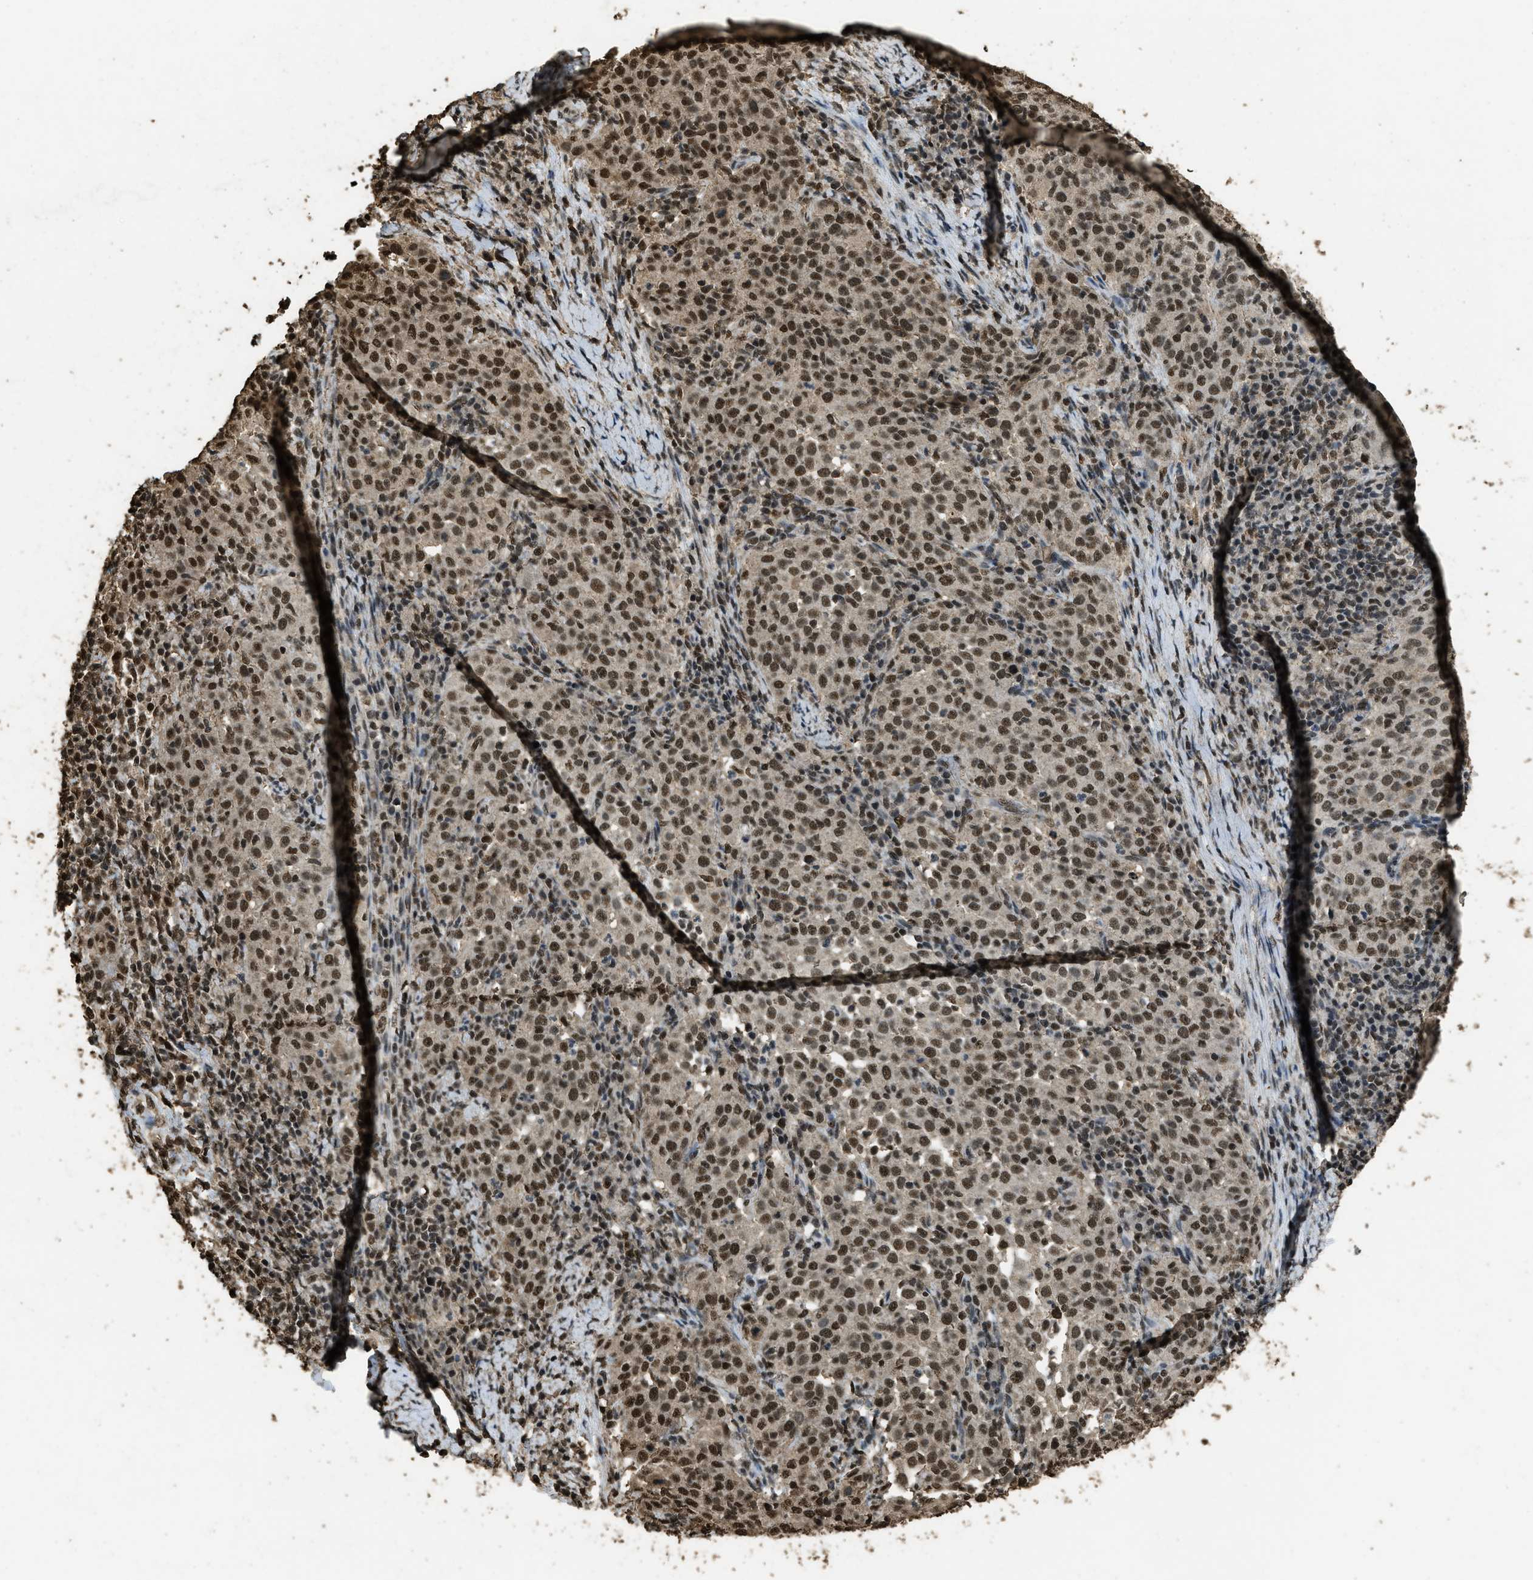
{"staining": {"intensity": "moderate", "quantity": ">75%", "location": "nuclear"}, "tissue": "cervical cancer", "cell_type": "Tumor cells", "image_type": "cancer", "snomed": [{"axis": "morphology", "description": "Squamous cell carcinoma, NOS"}, {"axis": "topography", "description": "Cervix"}], "caption": "Human cervical cancer (squamous cell carcinoma) stained for a protein (brown) displays moderate nuclear positive positivity in about >75% of tumor cells.", "gene": "MYB", "patient": {"sex": "female", "age": 51}}